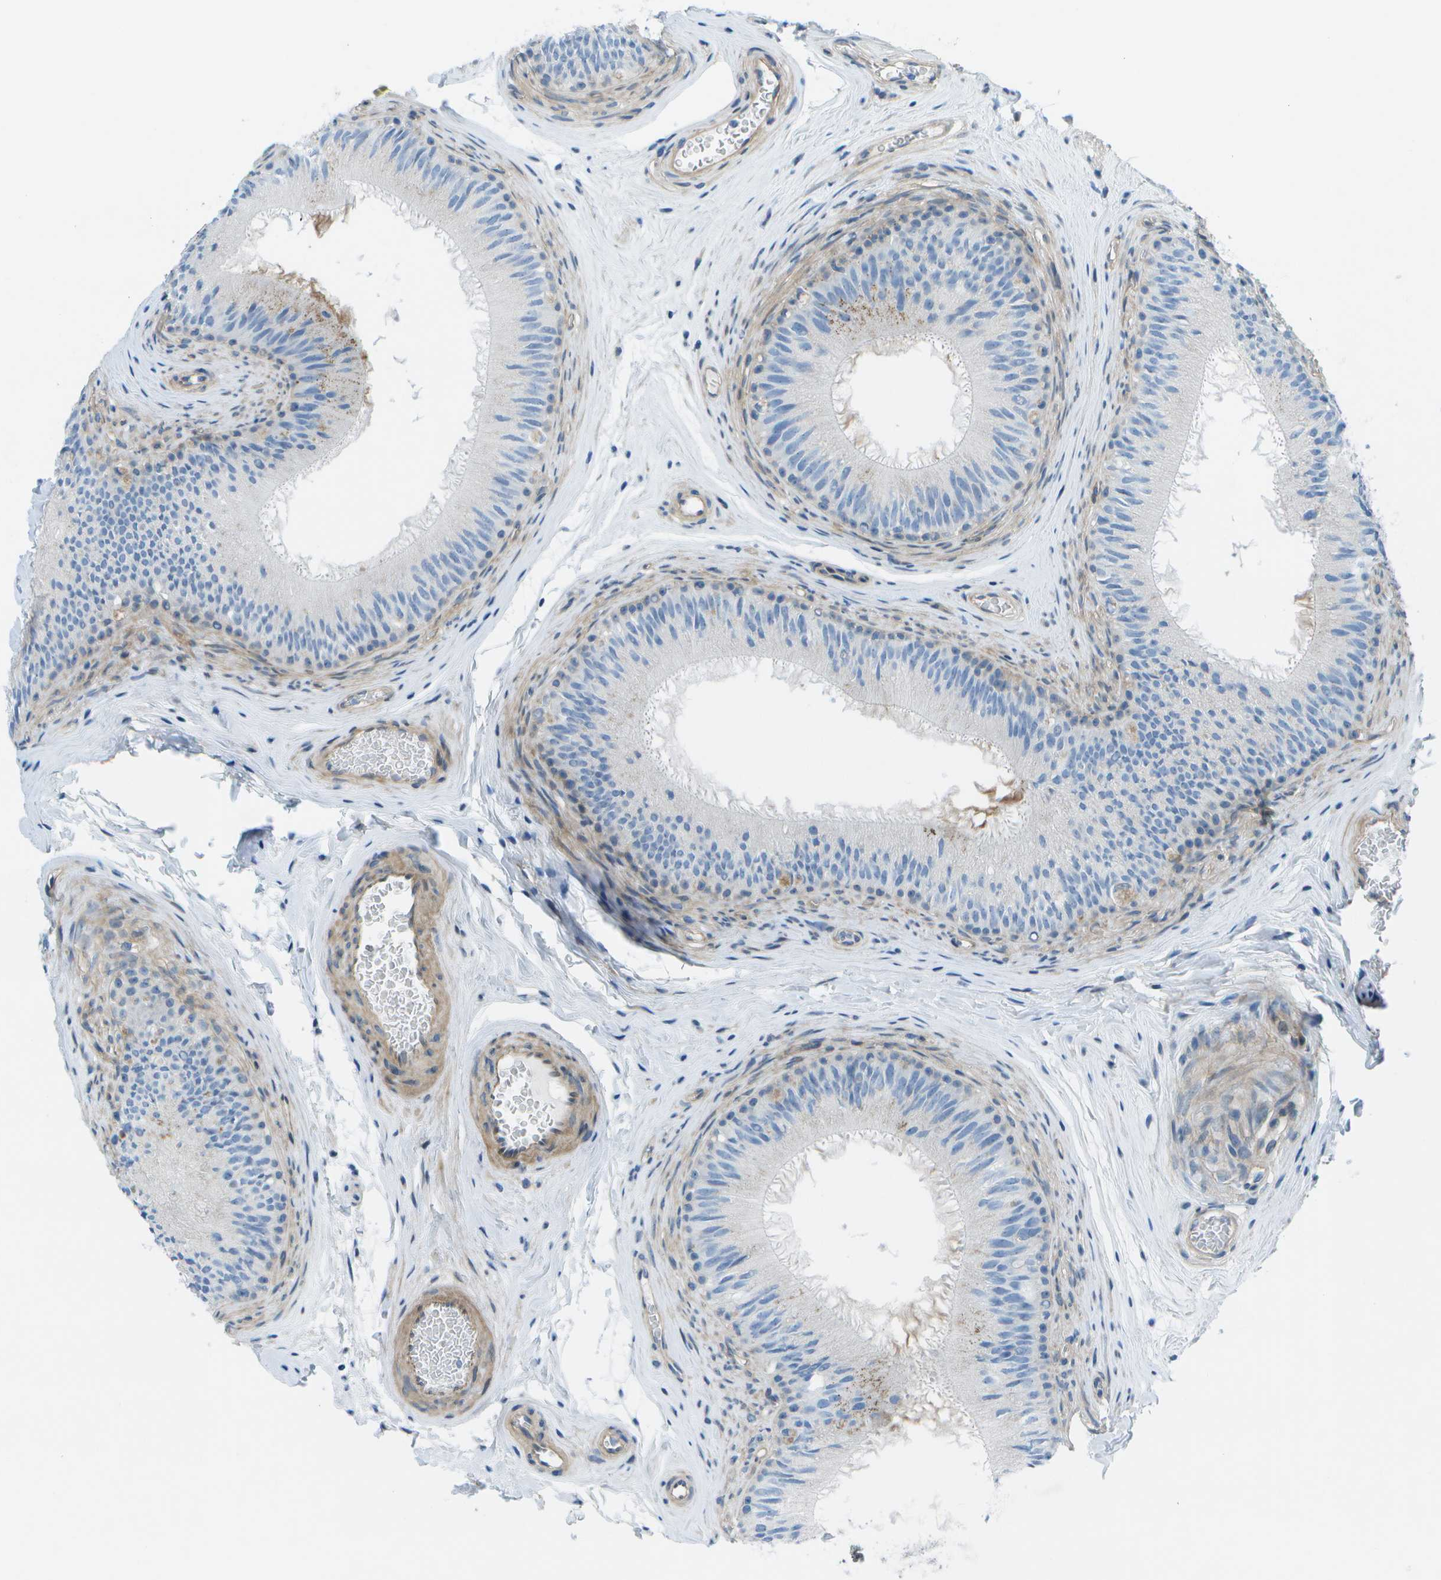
{"staining": {"intensity": "moderate", "quantity": "25%-75%", "location": "cytoplasmic/membranous"}, "tissue": "epididymis", "cell_type": "Glandular cells", "image_type": "normal", "snomed": [{"axis": "morphology", "description": "Normal tissue, NOS"}, {"axis": "topography", "description": "Testis"}, {"axis": "topography", "description": "Epididymis"}], "caption": "Immunohistochemical staining of benign human epididymis exhibits medium levels of moderate cytoplasmic/membranous positivity in approximately 25%-75% of glandular cells.", "gene": "SORBS3", "patient": {"sex": "male", "age": 36}}